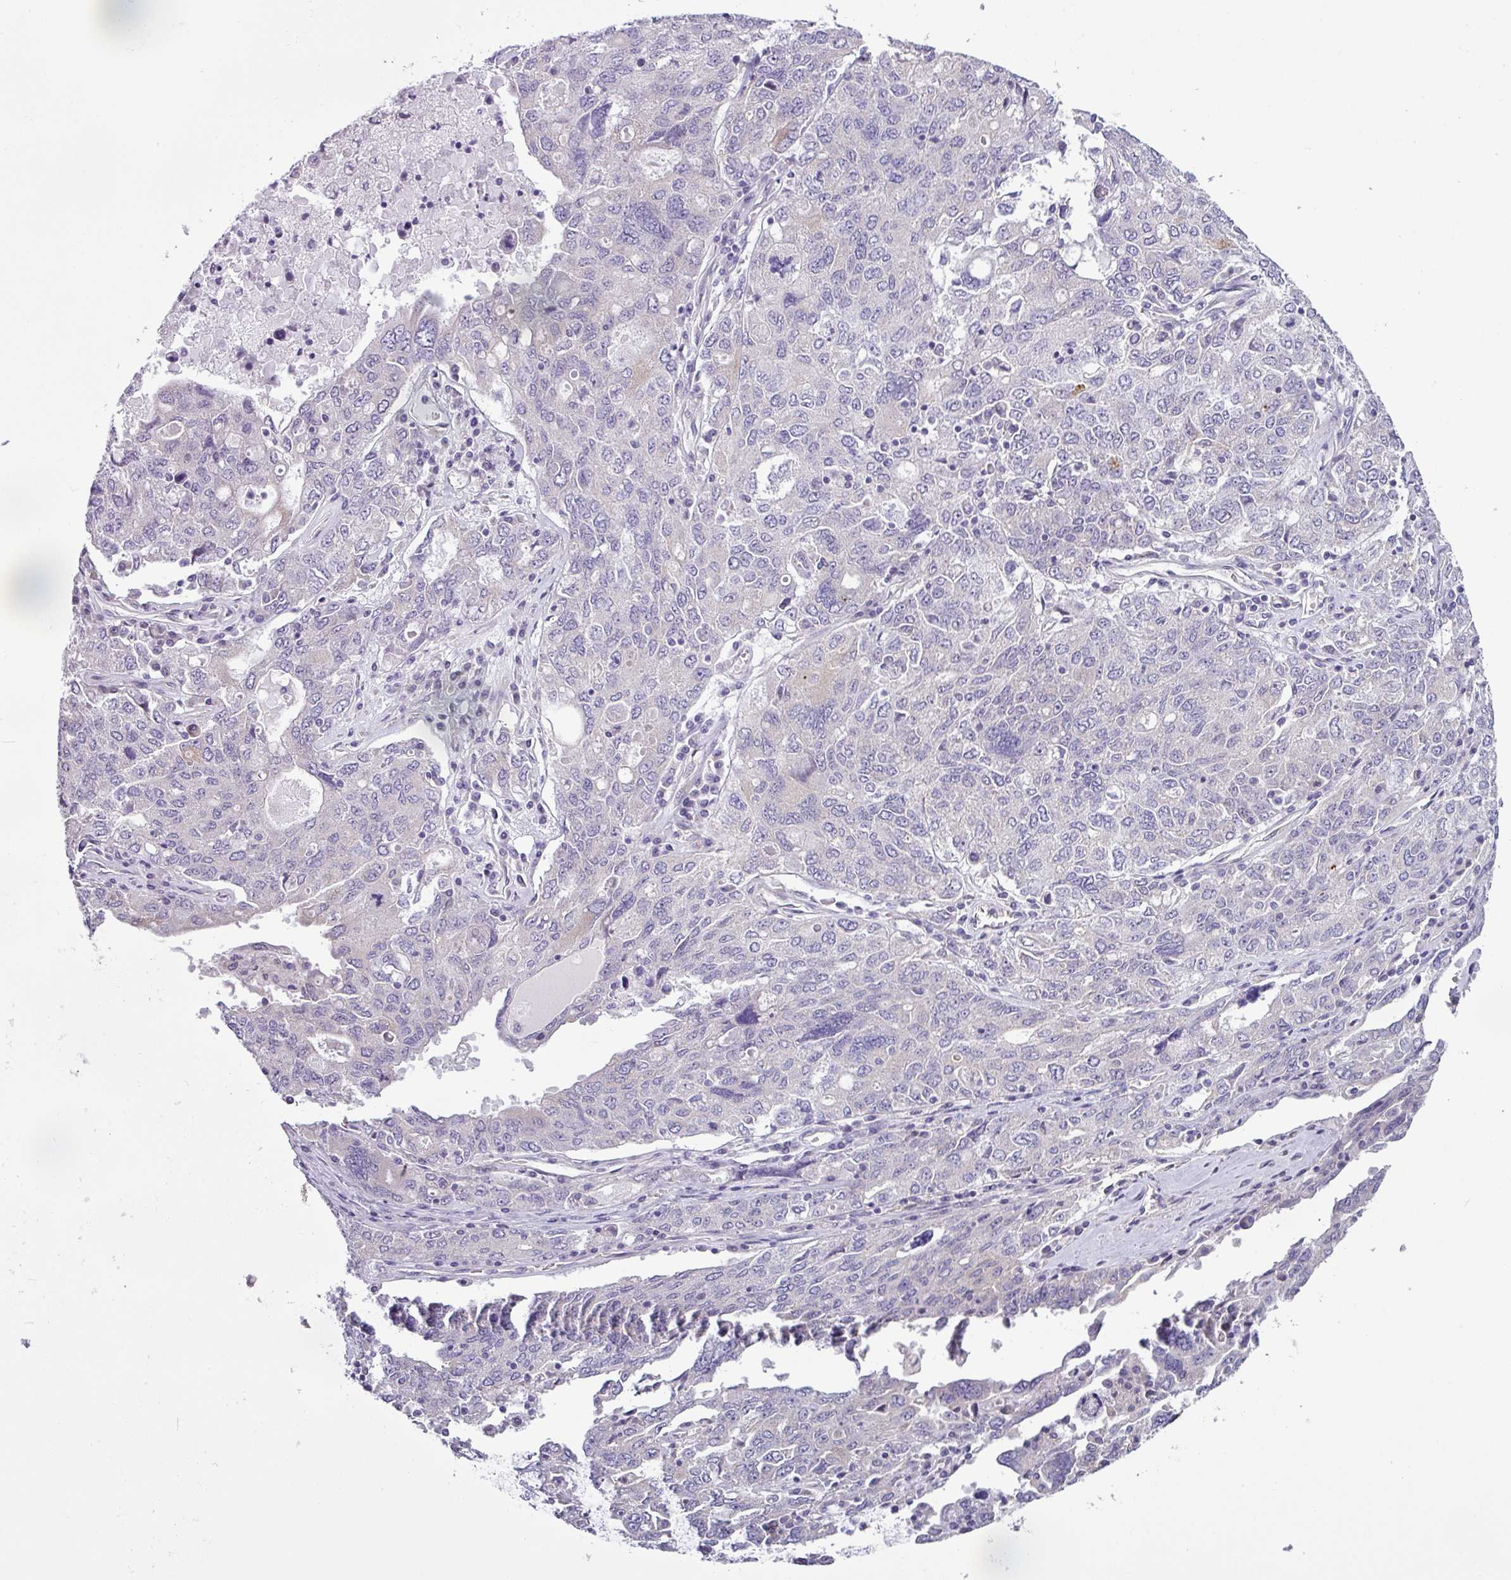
{"staining": {"intensity": "negative", "quantity": "none", "location": "none"}, "tissue": "ovarian cancer", "cell_type": "Tumor cells", "image_type": "cancer", "snomed": [{"axis": "morphology", "description": "Carcinoma, endometroid"}, {"axis": "topography", "description": "Ovary"}], "caption": "A high-resolution image shows immunohistochemistry staining of ovarian endometroid carcinoma, which shows no significant positivity in tumor cells.", "gene": "TOR1AIP2", "patient": {"sex": "female", "age": 62}}